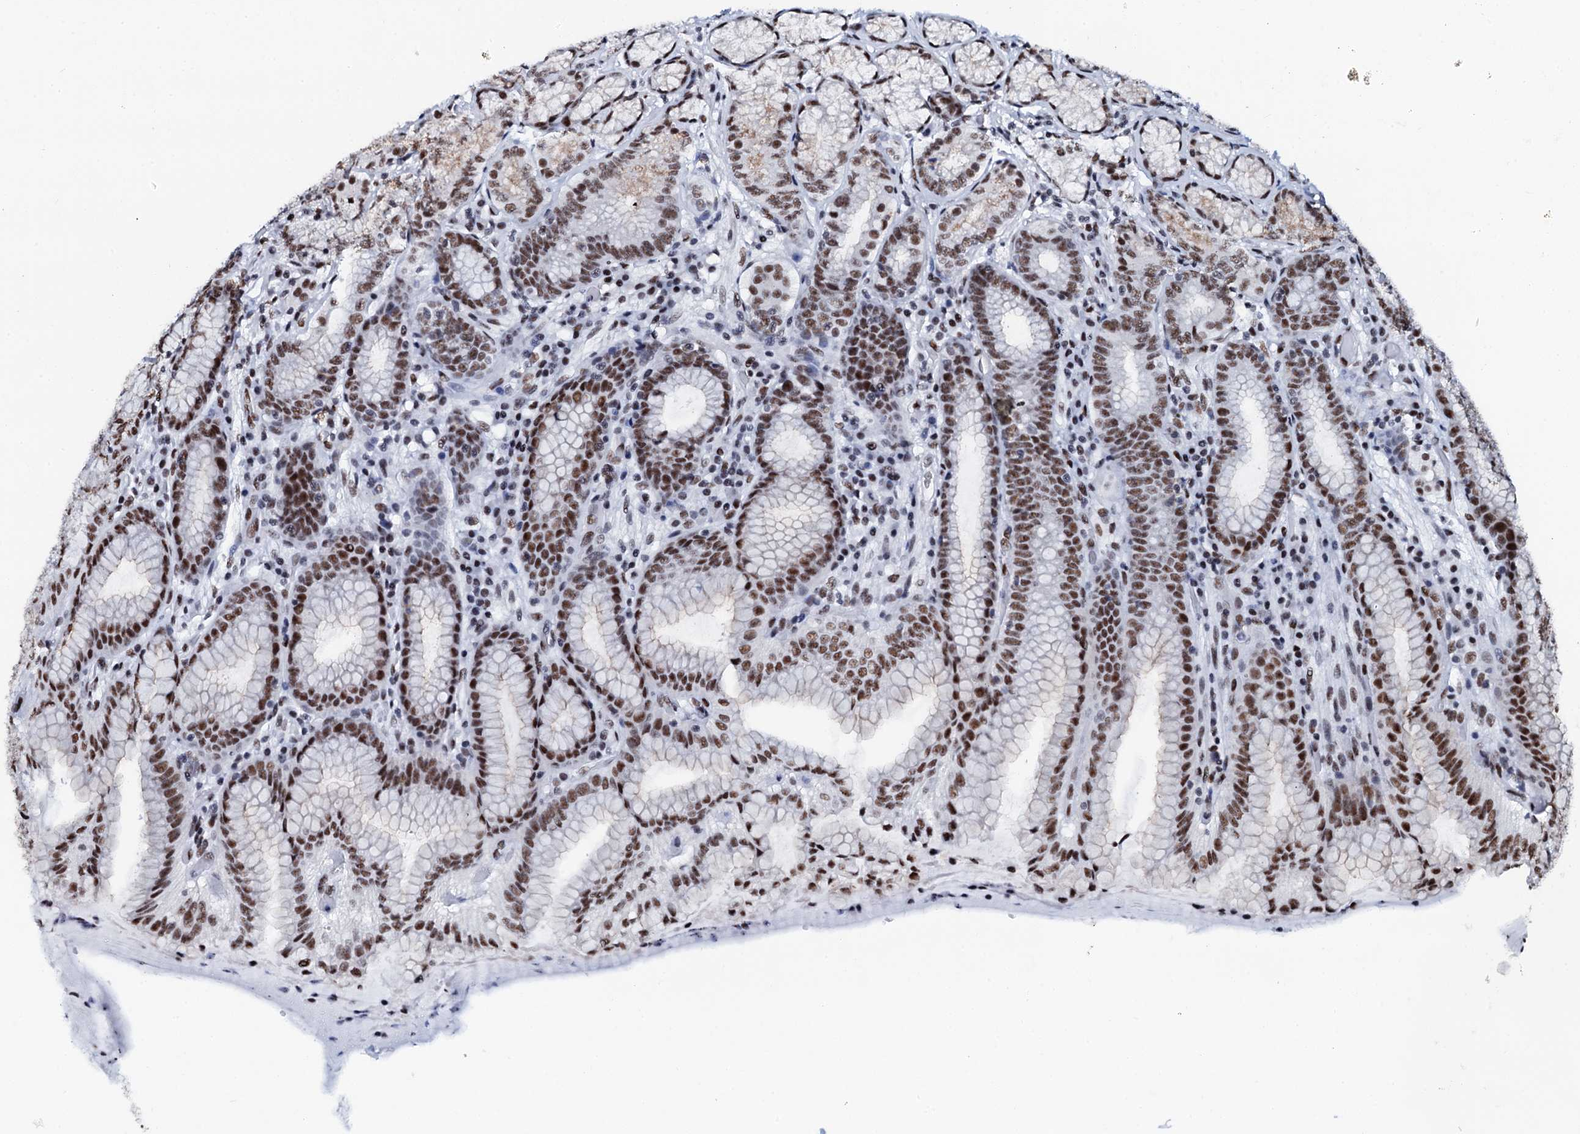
{"staining": {"intensity": "strong", "quantity": ">75%", "location": "nuclear"}, "tissue": "stomach", "cell_type": "Glandular cells", "image_type": "normal", "snomed": [{"axis": "morphology", "description": "Normal tissue, NOS"}, {"axis": "topography", "description": "Stomach, upper"}, {"axis": "topography", "description": "Stomach, lower"}], "caption": "Immunohistochemical staining of benign human stomach displays strong nuclear protein staining in about >75% of glandular cells.", "gene": "NKAPD1", "patient": {"sex": "female", "age": 76}}